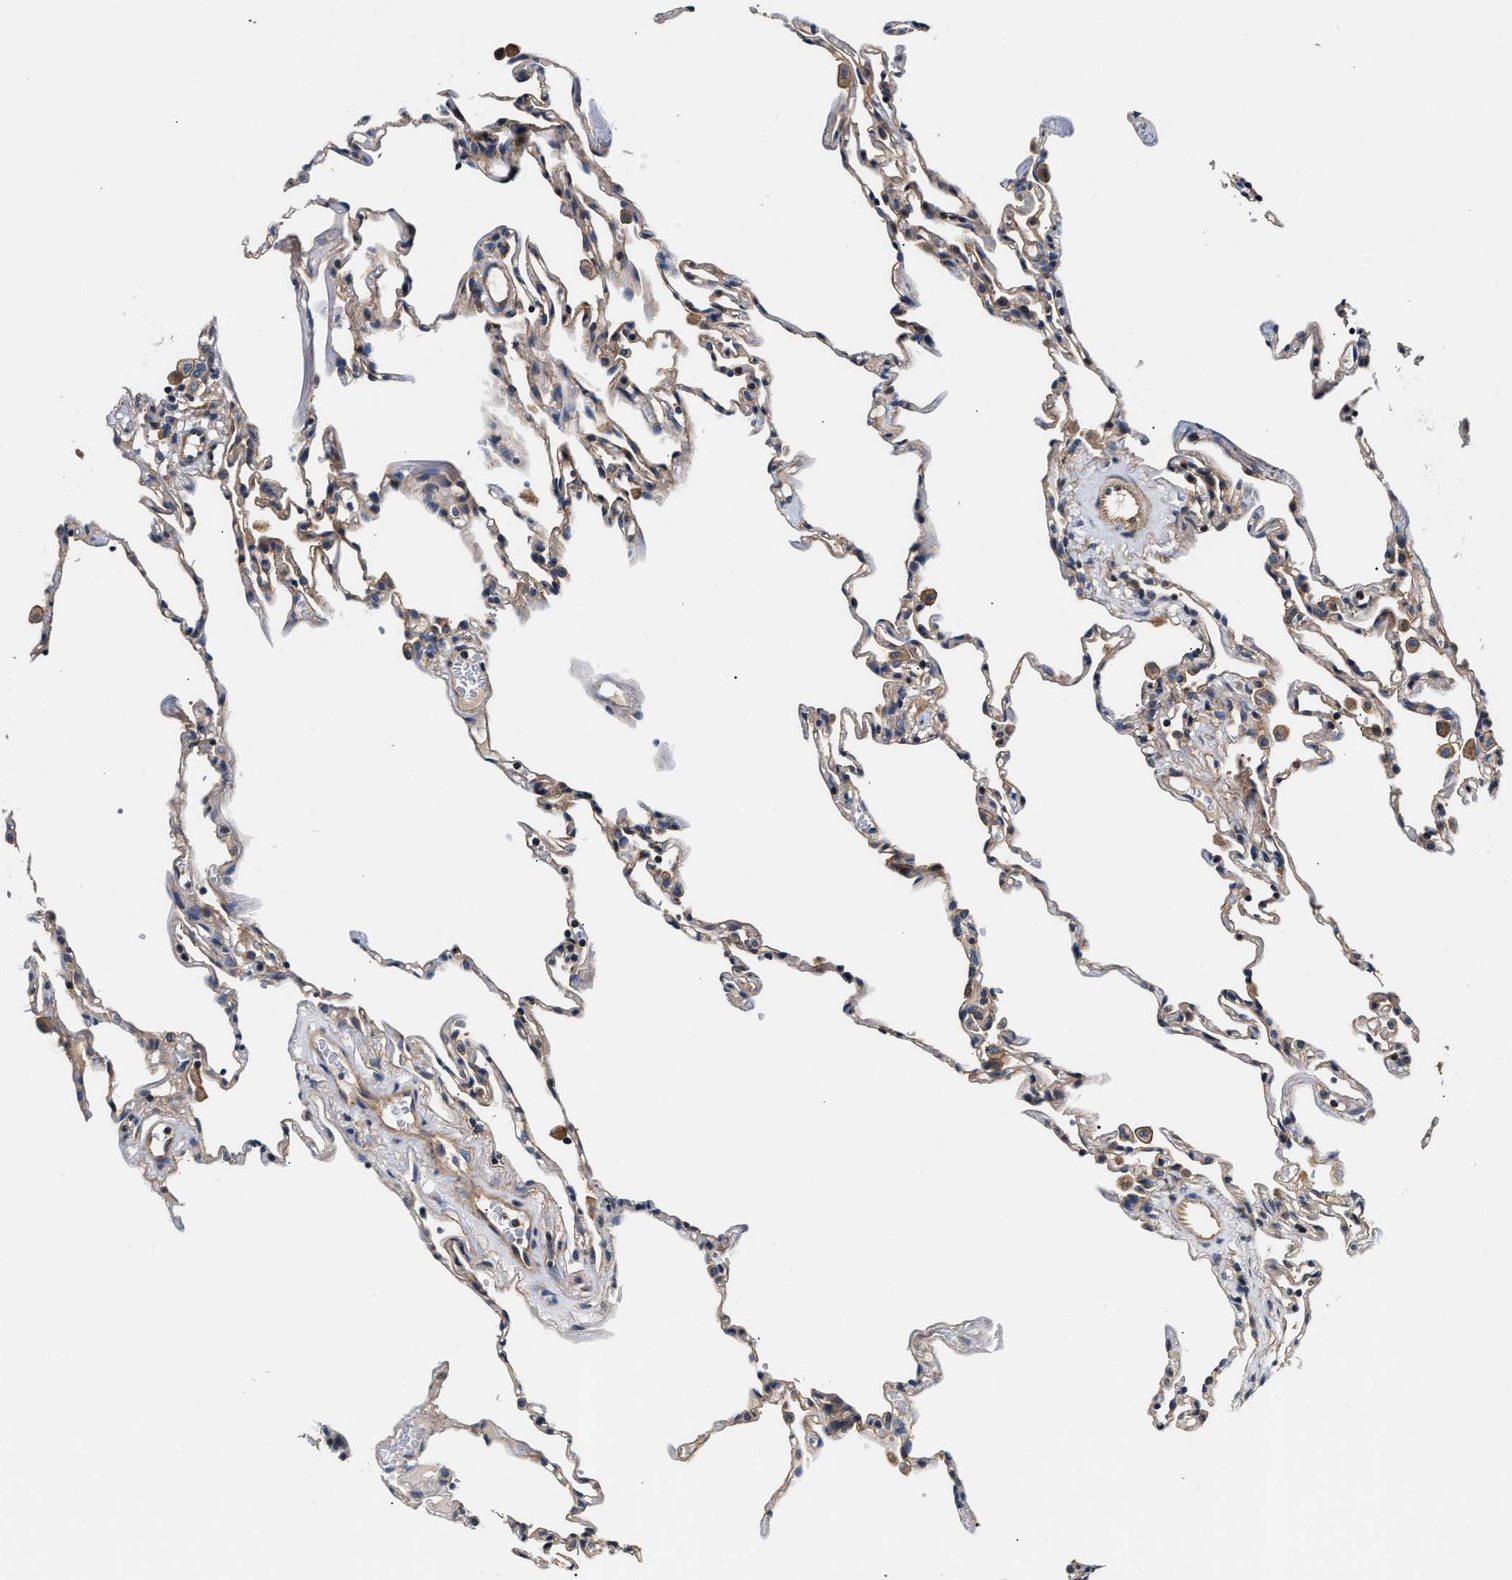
{"staining": {"intensity": "negative", "quantity": "none", "location": "none"}, "tissue": "lung", "cell_type": "Alveolar cells", "image_type": "normal", "snomed": [{"axis": "morphology", "description": "Normal tissue, NOS"}, {"axis": "topography", "description": "Lung"}], "caption": "IHC photomicrograph of normal human lung stained for a protein (brown), which exhibits no staining in alveolar cells.", "gene": "TEX2", "patient": {"sex": "male", "age": 59}}